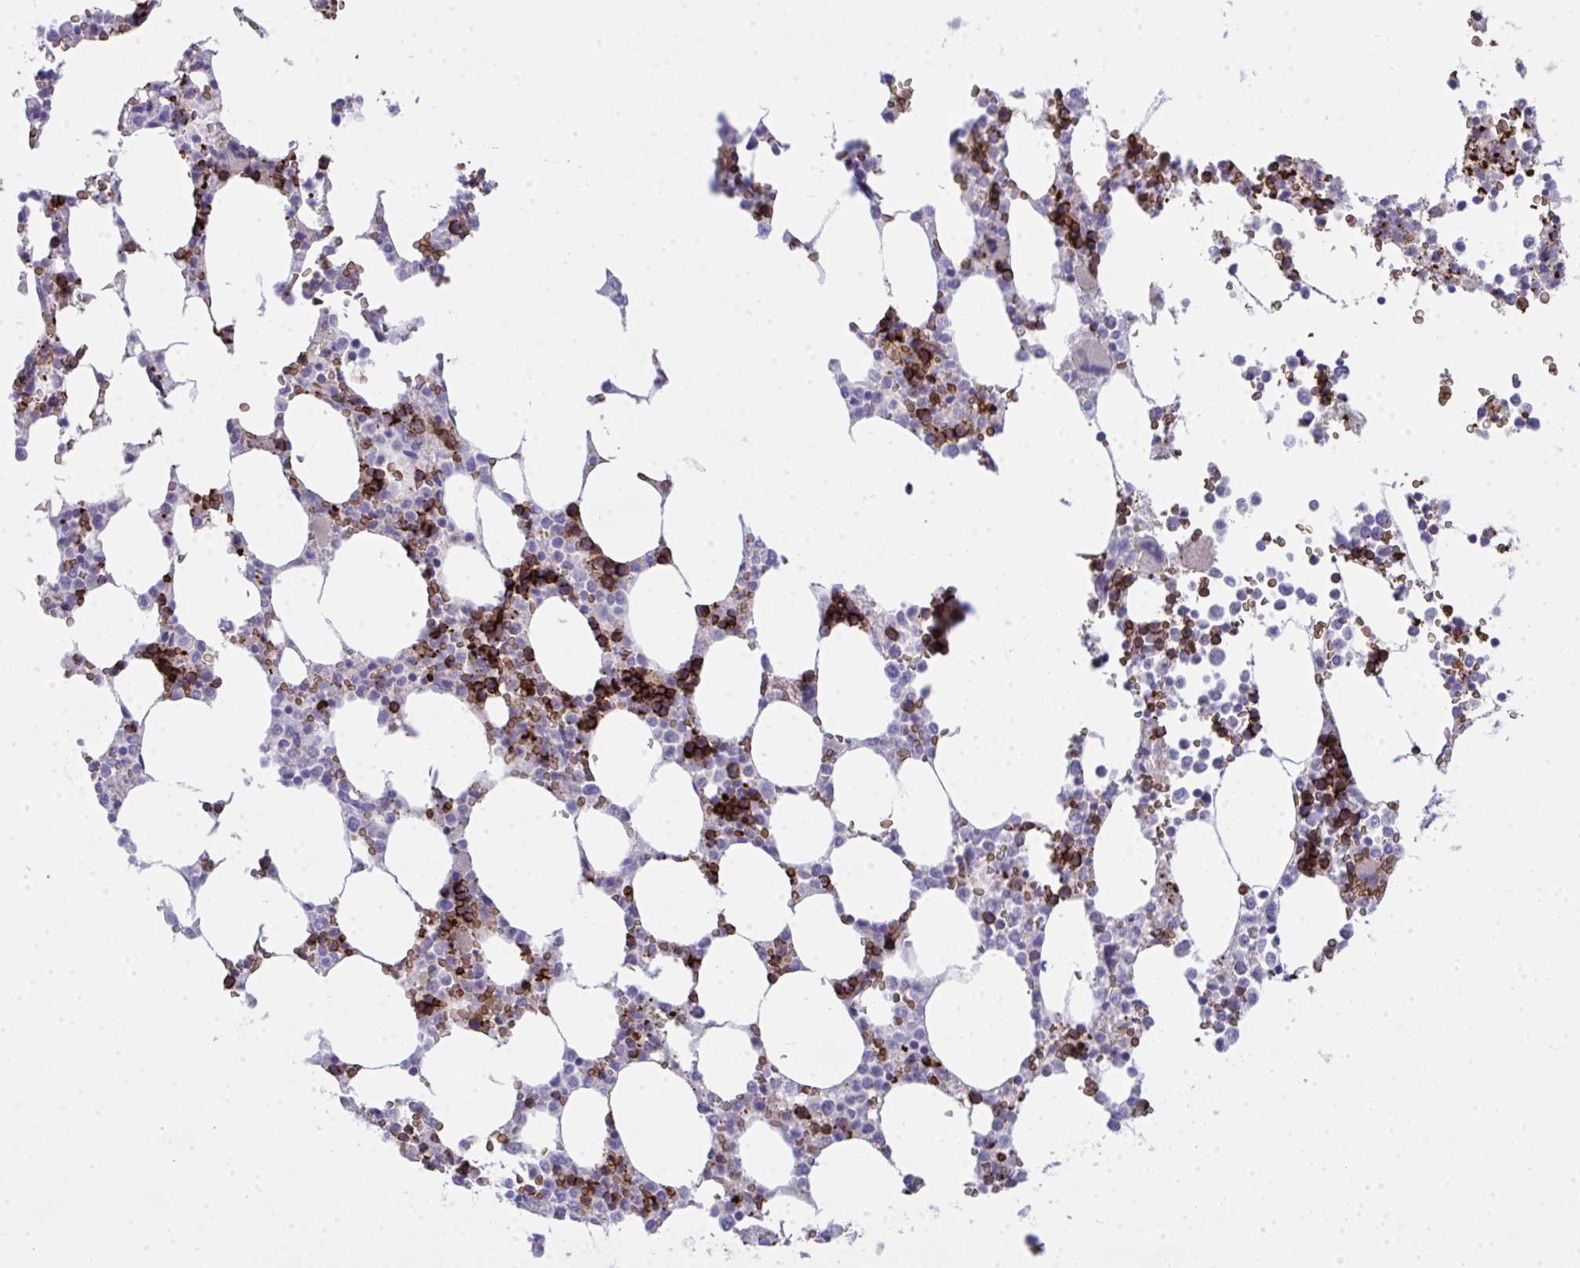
{"staining": {"intensity": "strong", "quantity": "25%-75%", "location": "cytoplasmic/membranous"}, "tissue": "bone marrow", "cell_type": "Hematopoietic cells", "image_type": "normal", "snomed": [{"axis": "morphology", "description": "Normal tissue, NOS"}, {"axis": "topography", "description": "Bone marrow"}], "caption": "Protein analysis of normal bone marrow exhibits strong cytoplasmic/membranous expression in about 25%-75% of hematopoietic cells. The protein is shown in brown color, while the nuclei are stained blue.", "gene": "SPTB", "patient": {"sex": "male", "age": 64}}